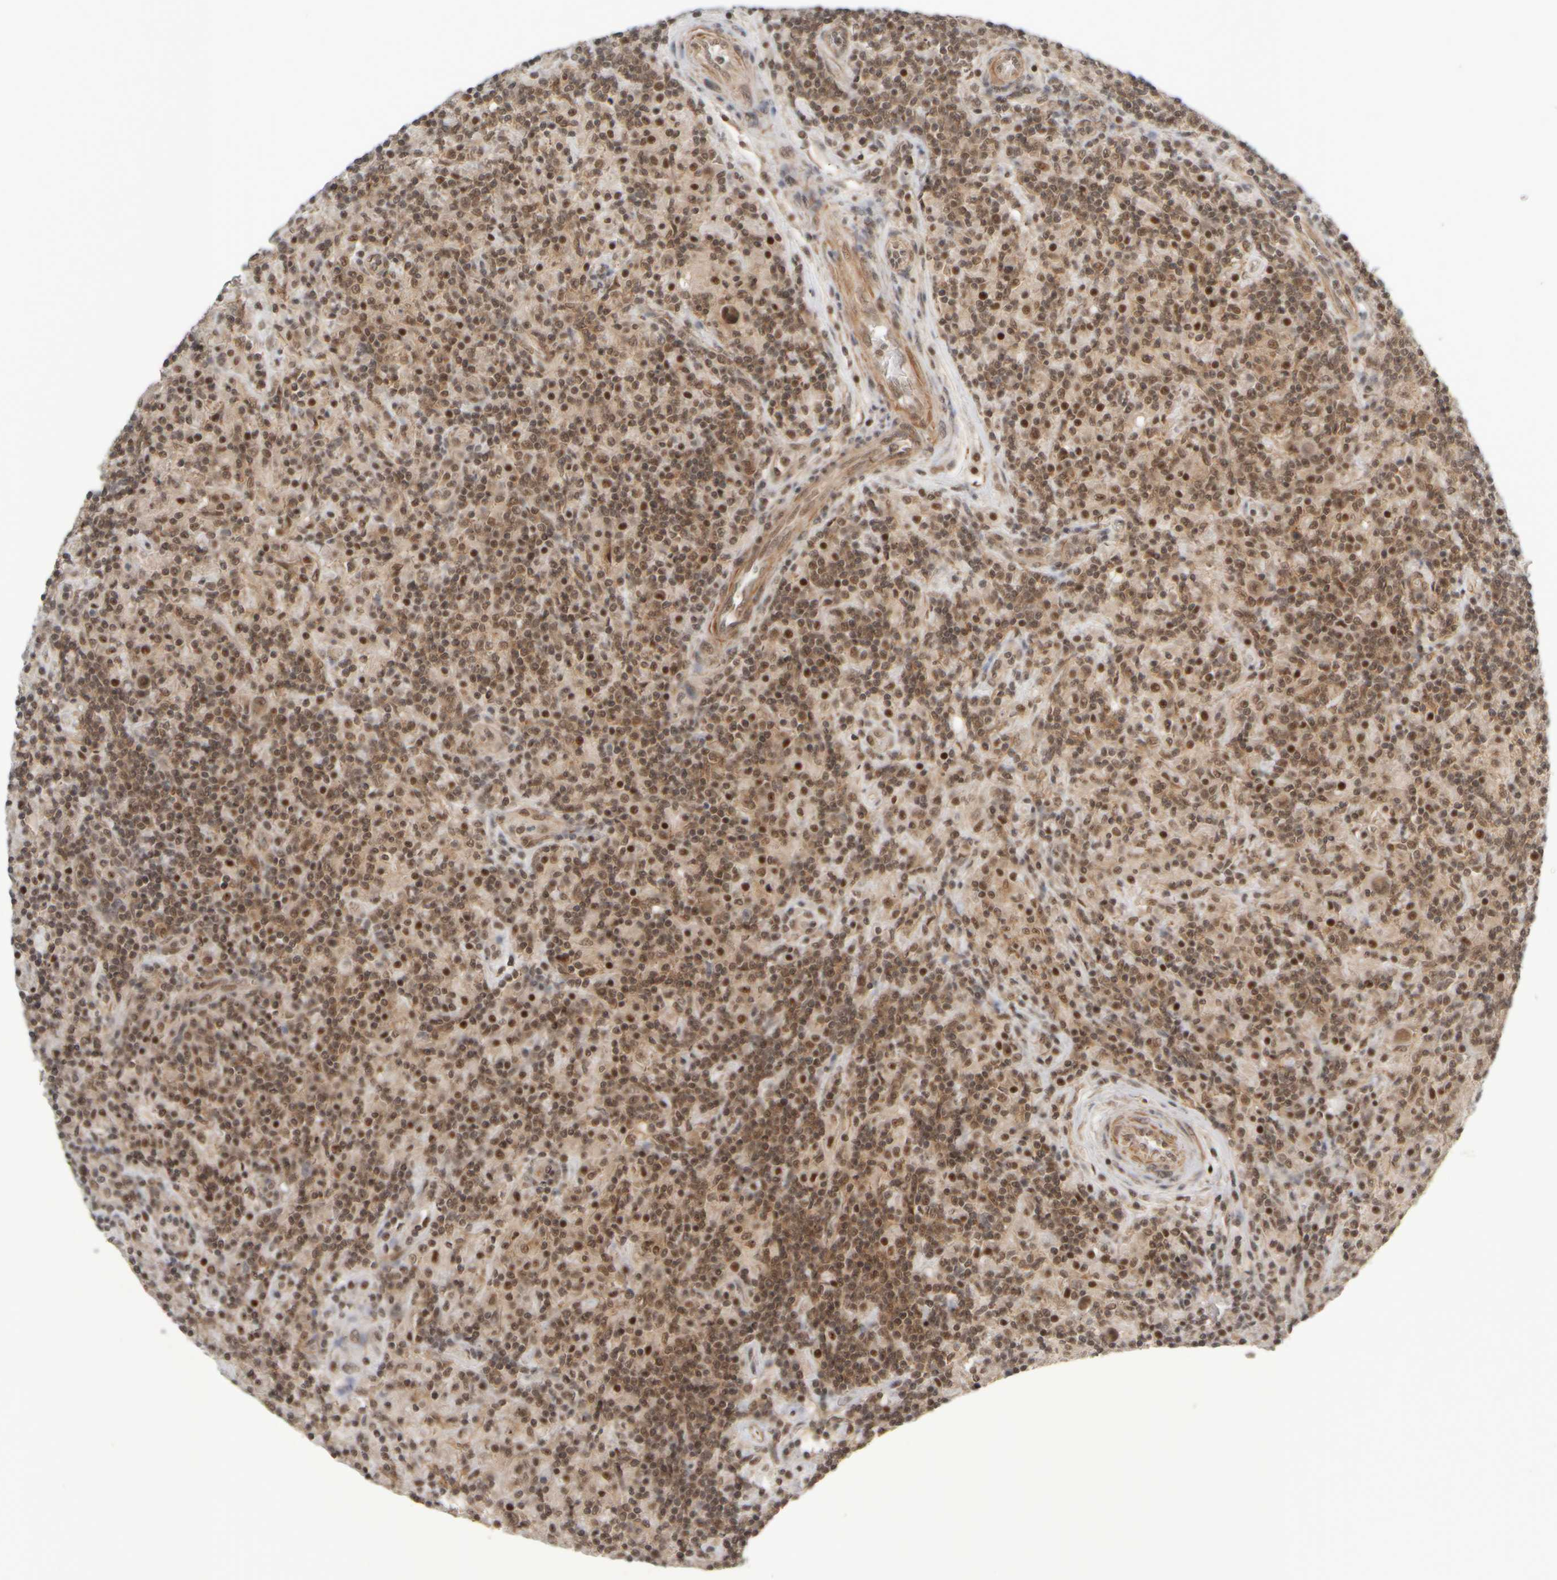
{"staining": {"intensity": "weak", "quantity": ">75%", "location": "cytoplasmic/membranous,nuclear"}, "tissue": "lymphoma", "cell_type": "Tumor cells", "image_type": "cancer", "snomed": [{"axis": "morphology", "description": "Hodgkin's disease, NOS"}, {"axis": "topography", "description": "Lymph node"}], "caption": "DAB immunohistochemical staining of Hodgkin's disease exhibits weak cytoplasmic/membranous and nuclear protein positivity in about >75% of tumor cells.", "gene": "SYNRG", "patient": {"sex": "male", "age": 70}}